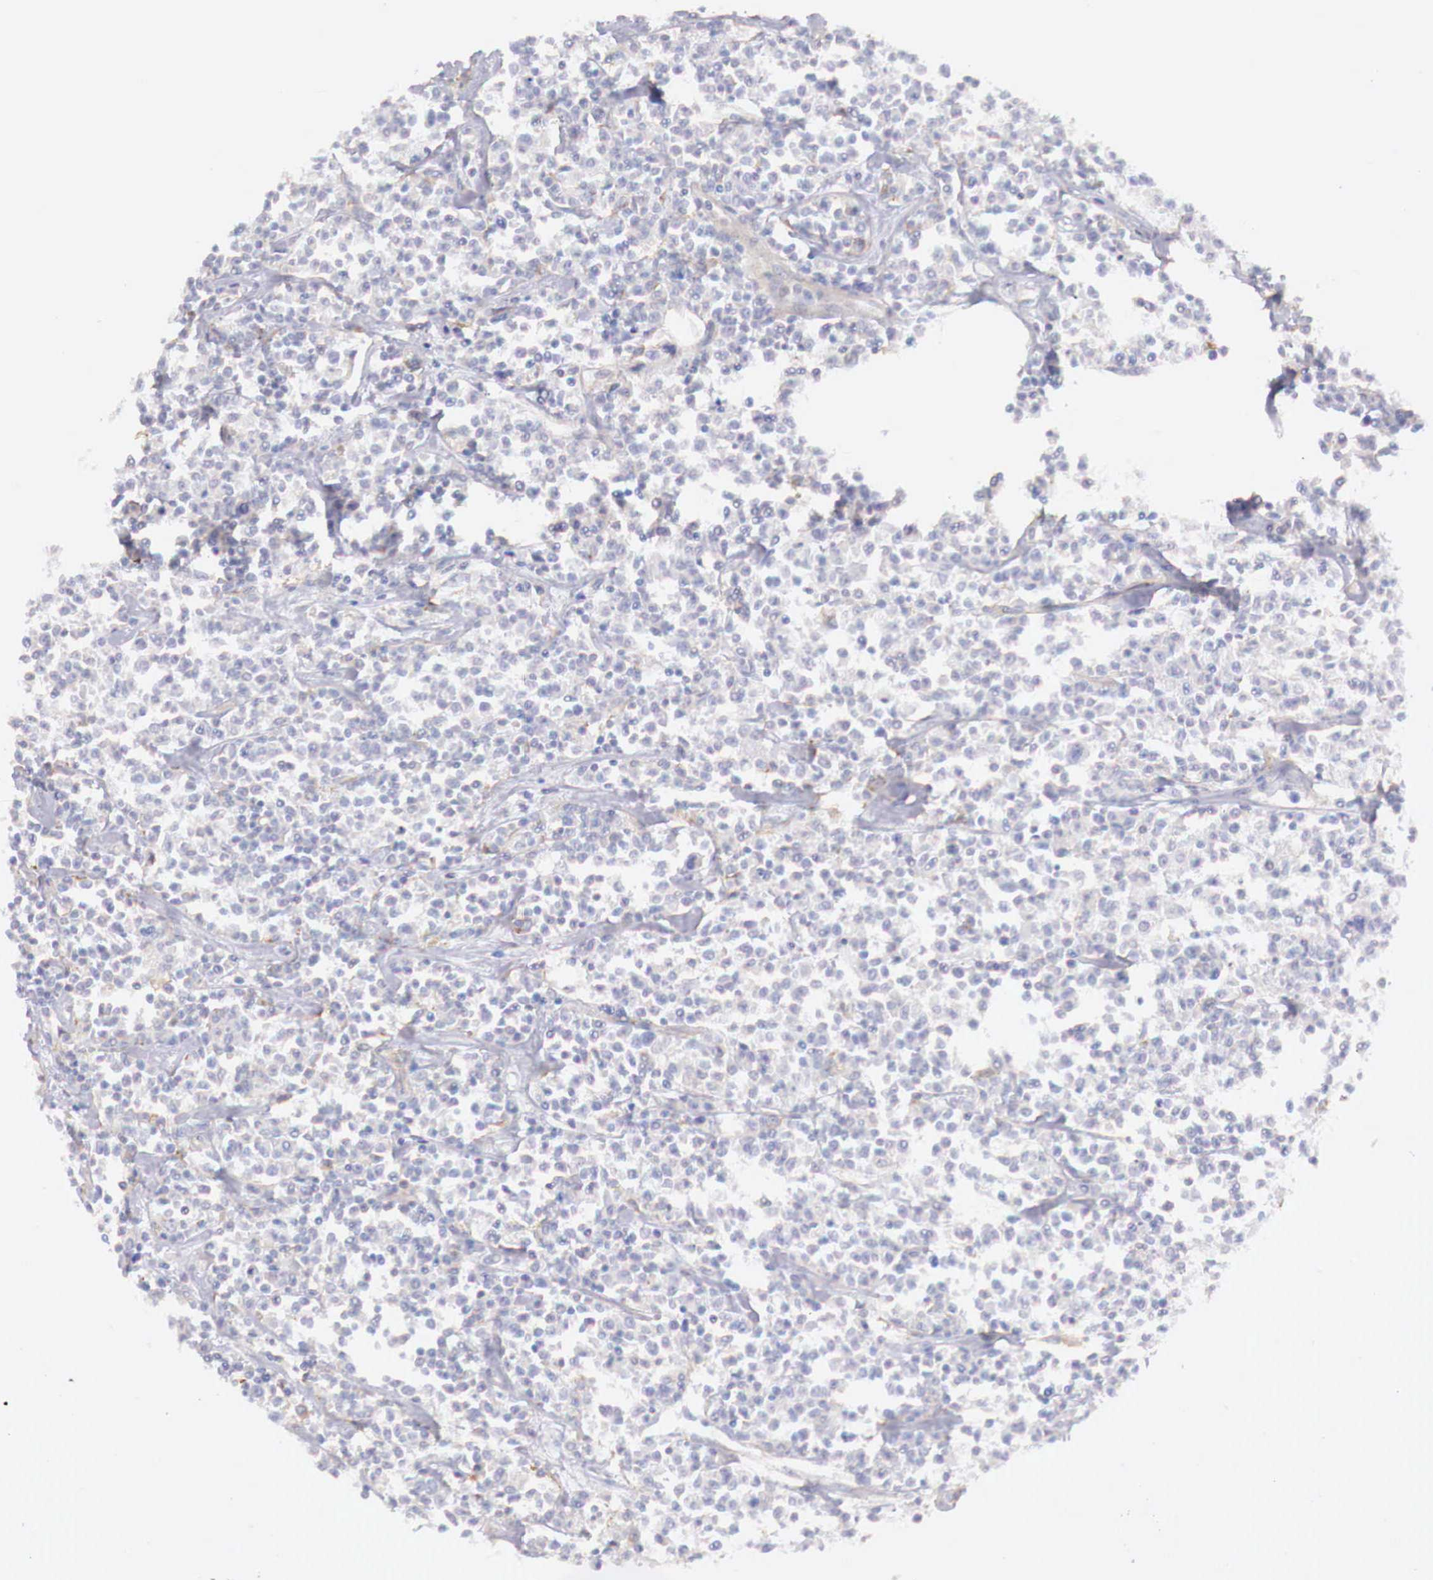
{"staining": {"intensity": "negative", "quantity": "none", "location": "none"}, "tissue": "lymphoma", "cell_type": "Tumor cells", "image_type": "cancer", "snomed": [{"axis": "morphology", "description": "Malignant lymphoma, non-Hodgkin's type, Low grade"}, {"axis": "topography", "description": "Small intestine"}], "caption": "This is a image of IHC staining of low-grade malignant lymphoma, non-Hodgkin's type, which shows no expression in tumor cells.", "gene": "KLHDC7B", "patient": {"sex": "female", "age": 59}}